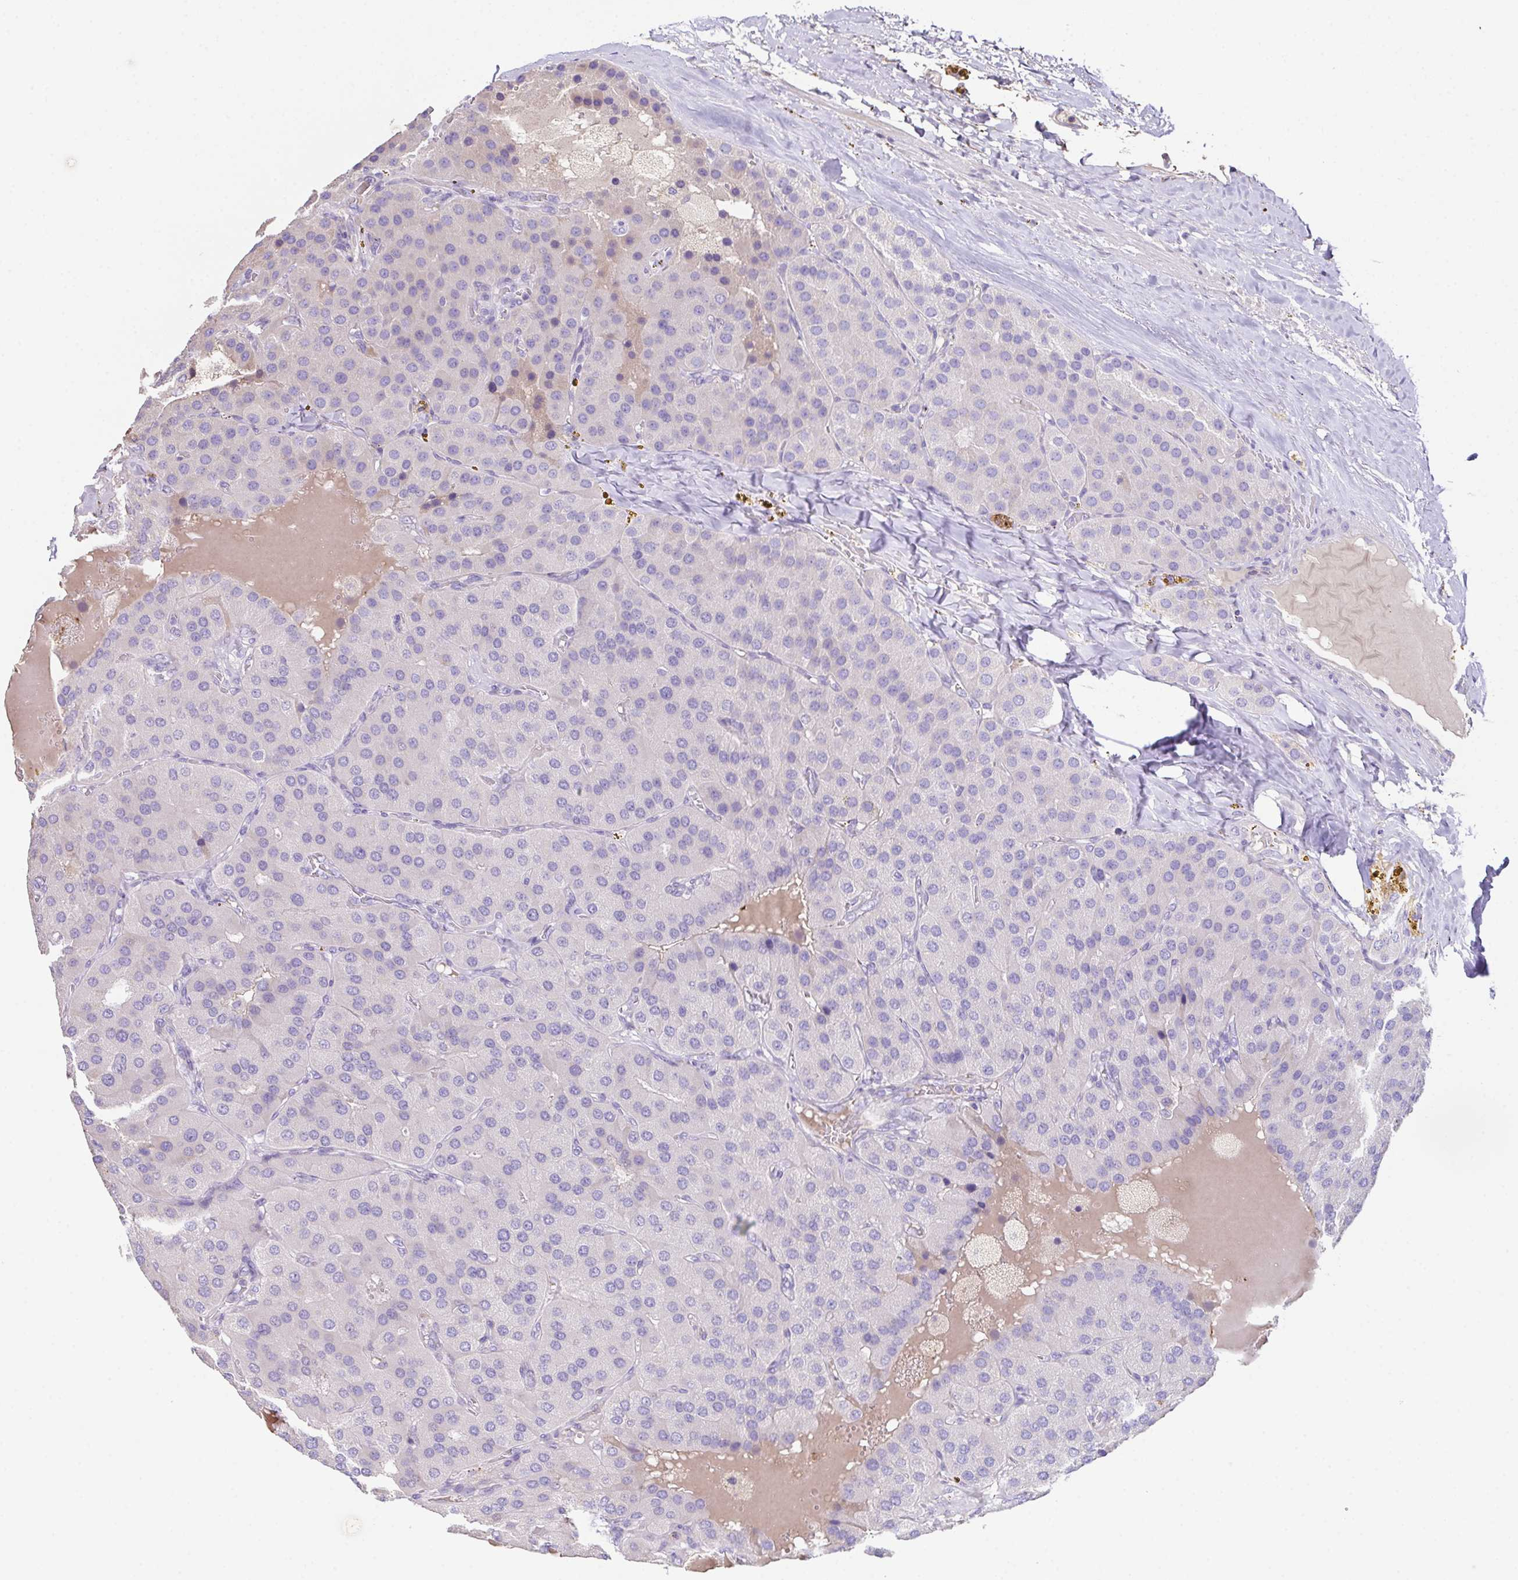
{"staining": {"intensity": "negative", "quantity": "none", "location": "none"}, "tissue": "parathyroid gland", "cell_type": "Glandular cells", "image_type": "normal", "snomed": [{"axis": "morphology", "description": "Normal tissue, NOS"}, {"axis": "morphology", "description": "Adenoma, NOS"}, {"axis": "topography", "description": "Parathyroid gland"}], "caption": "The immunohistochemistry histopathology image has no significant staining in glandular cells of parathyroid gland. Nuclei are stained in blue.", "gene": "MARCO", "patient": {"sex": "female", "age": 86}}